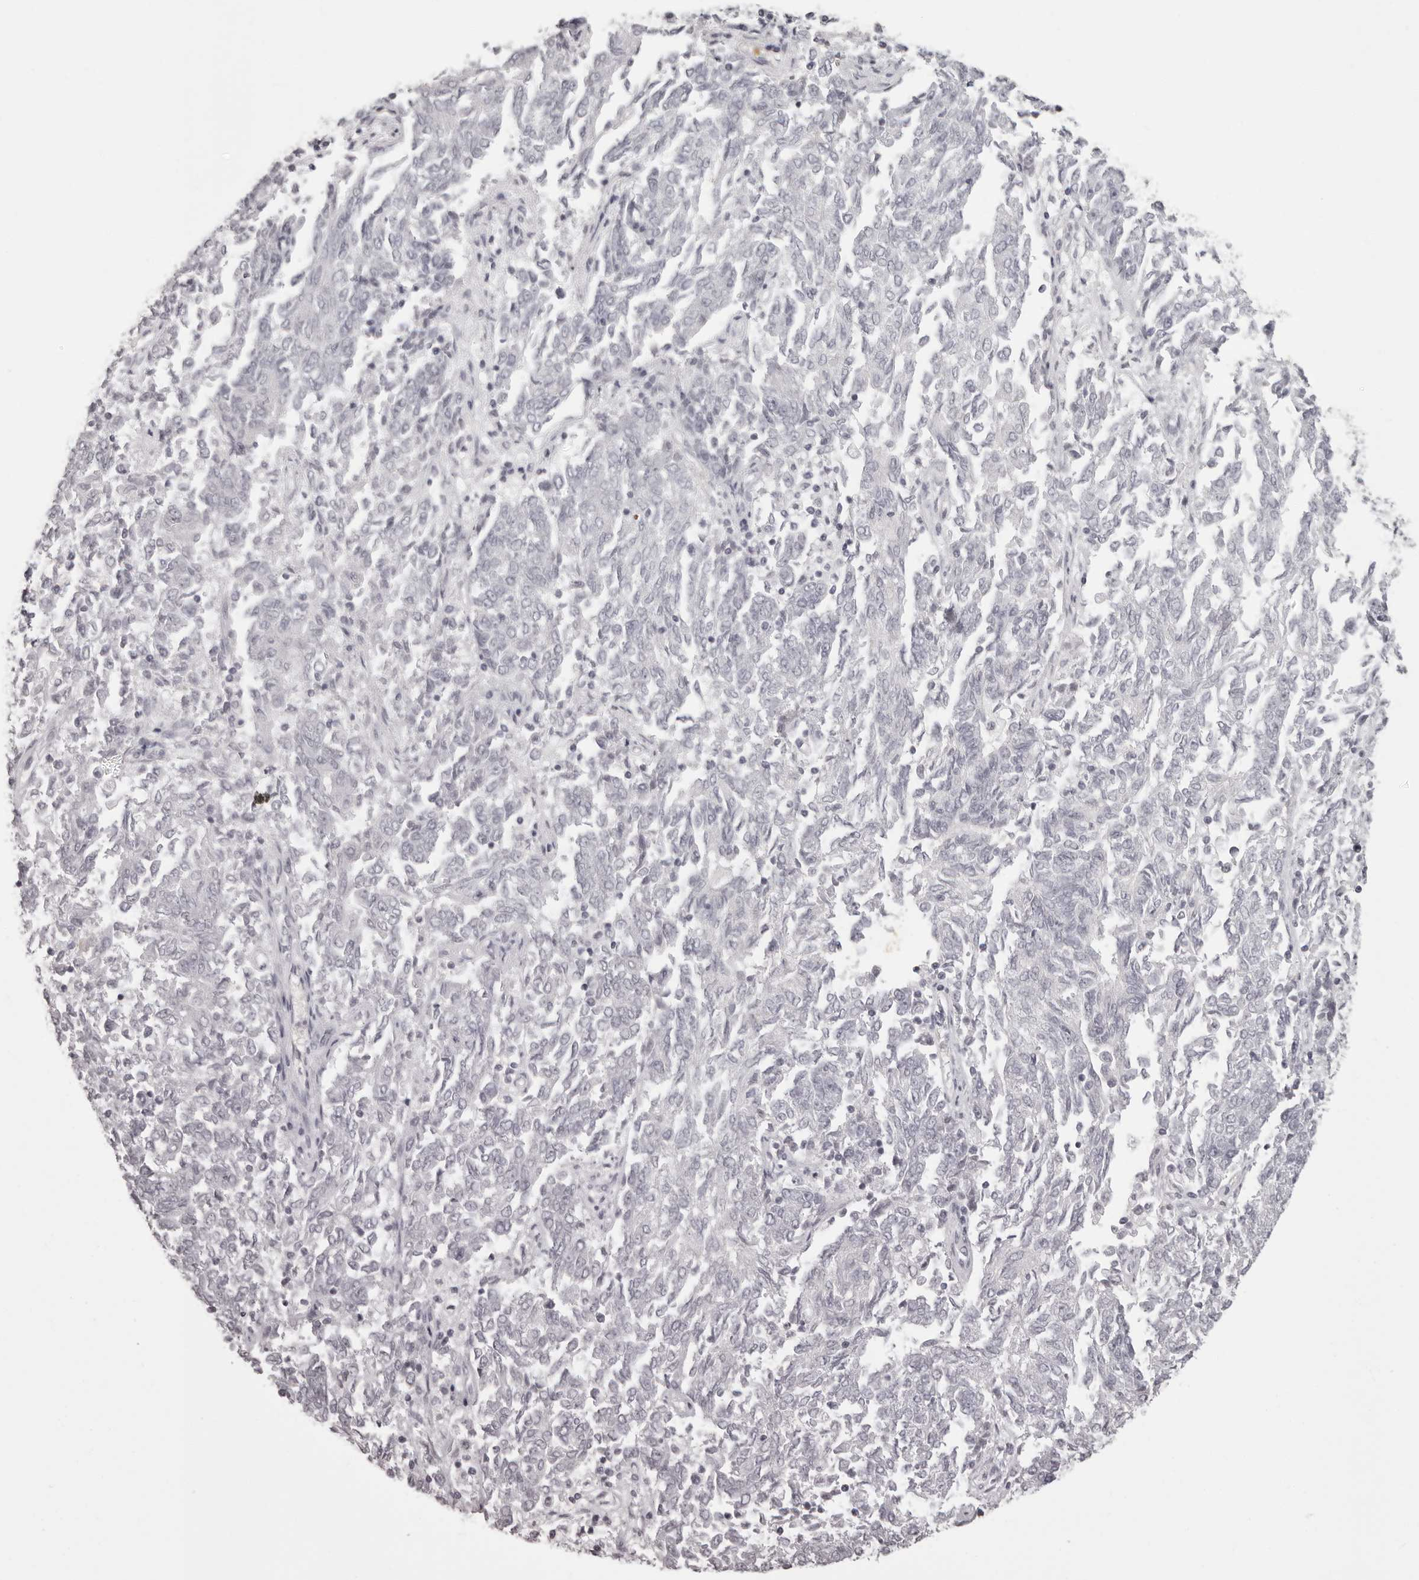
{"staining": {"intensity": "negative", "quantity": "none", "location": "none"}, "tissue": "endometrial cancer", "cell_type": "Tumor cells", "image_type": "cancer", "snomed": [{"axis": "morphology", "description": "Adenocarcinoma, NOS"}, {"axis": "topography", "description": "Endometrium"}], "caption": "This is an immunohistochemistry (IHC) micrograph of adenocarcinoma (endometrial). There is no positivity in tumor cells.", "gene": "C8orf74", "patient": {"sex": "female", "age": 80}}